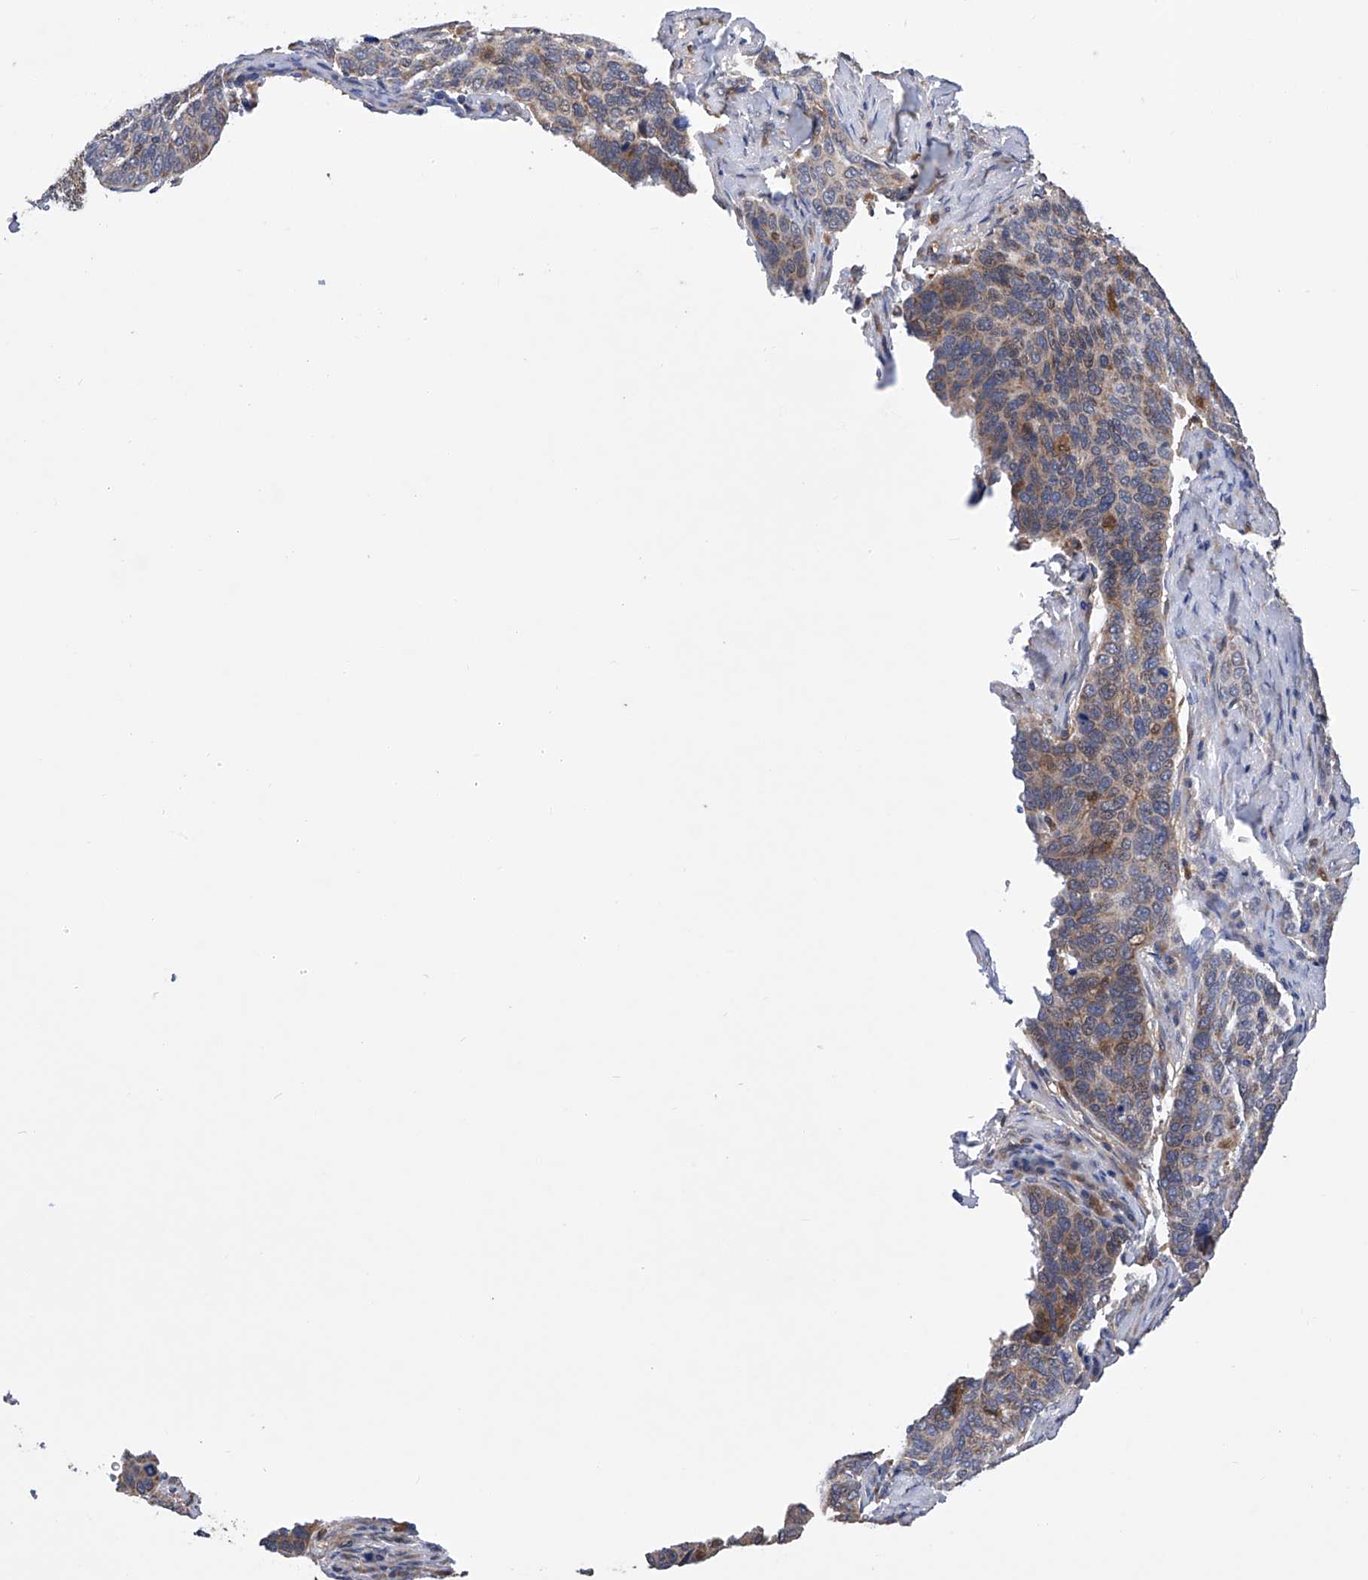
{"staining": {"intensity": "weak", "quantity": ">75%", "location": "cytoplasmic/membranous"}, "tissue": "cervical cancer", "cell_type": "Tumor cells", "image_type": "cancer", "snomed": [{"axis": "morphology", "description": "Squamous cell carcinoma, NOS"}, {"axis": "topography", "description": "Cervix"}], "caption": "Human cervical cancer stained with a protein marker exhibits weak staining in tumor cells.", "gene": "SPATA20", "patient": {"sex": "female", "age": 60}}